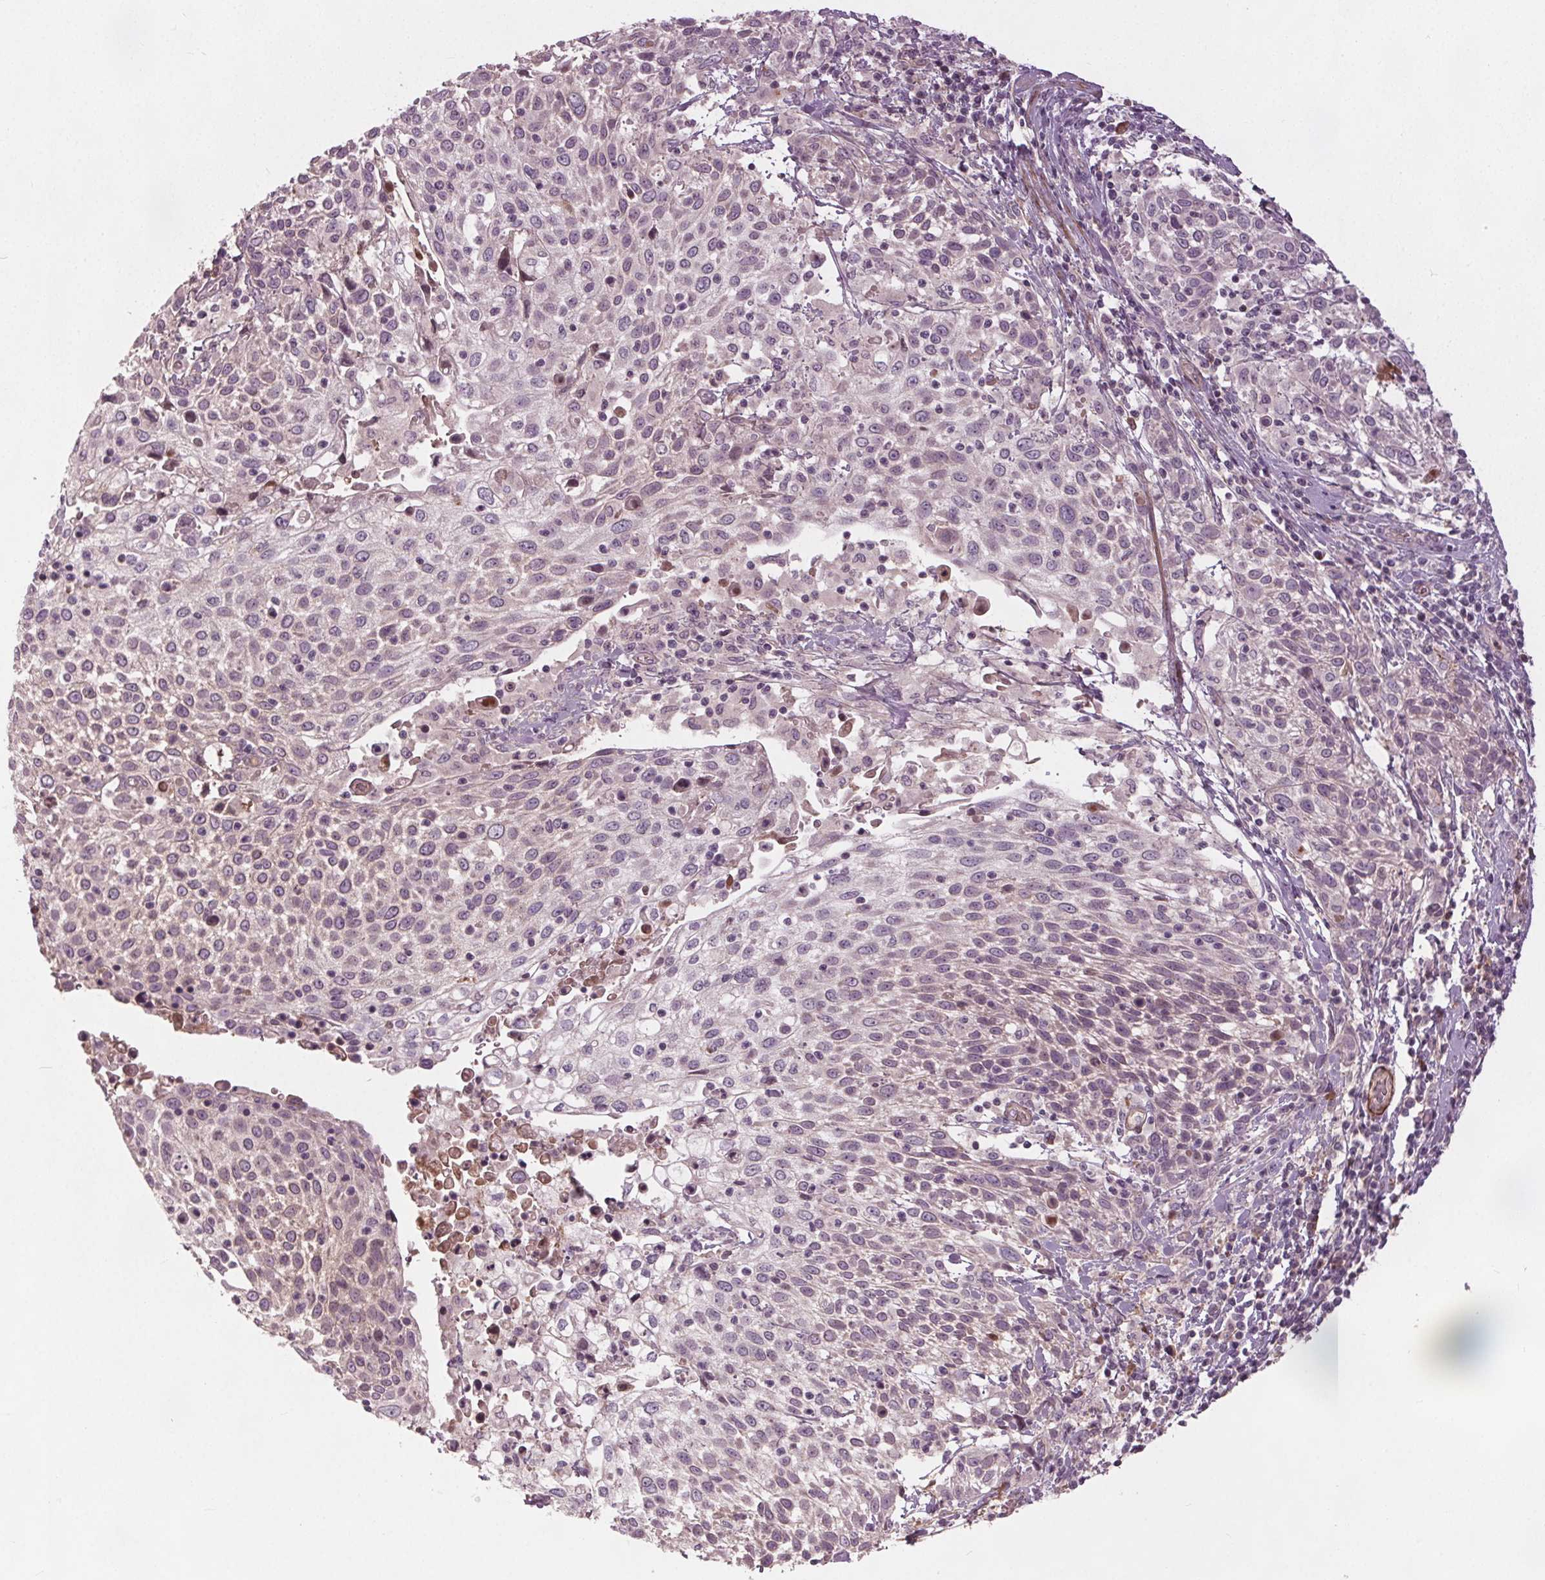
{"staining": {"intensity": "negative", "quantity": "none", "location": "none"}, "tissue": "cervical cancer", "cell_type": "Tumor cells", "image_type": "cancer", "snomed": [{"axis": "morphology", "description": "Squamous cell carcinoma, NOS"}, {"axis": "topography", "description": "Cervix"}], "caption": "An IHC photomicrograph of cervical cancer (squamous cell carcinoma) is shown. There is no staining in tumor cells of cervical cancer (squamous cell carcinoma).", "gene": "PDGFD", "patient": {"sex": "female", "age": 61}}